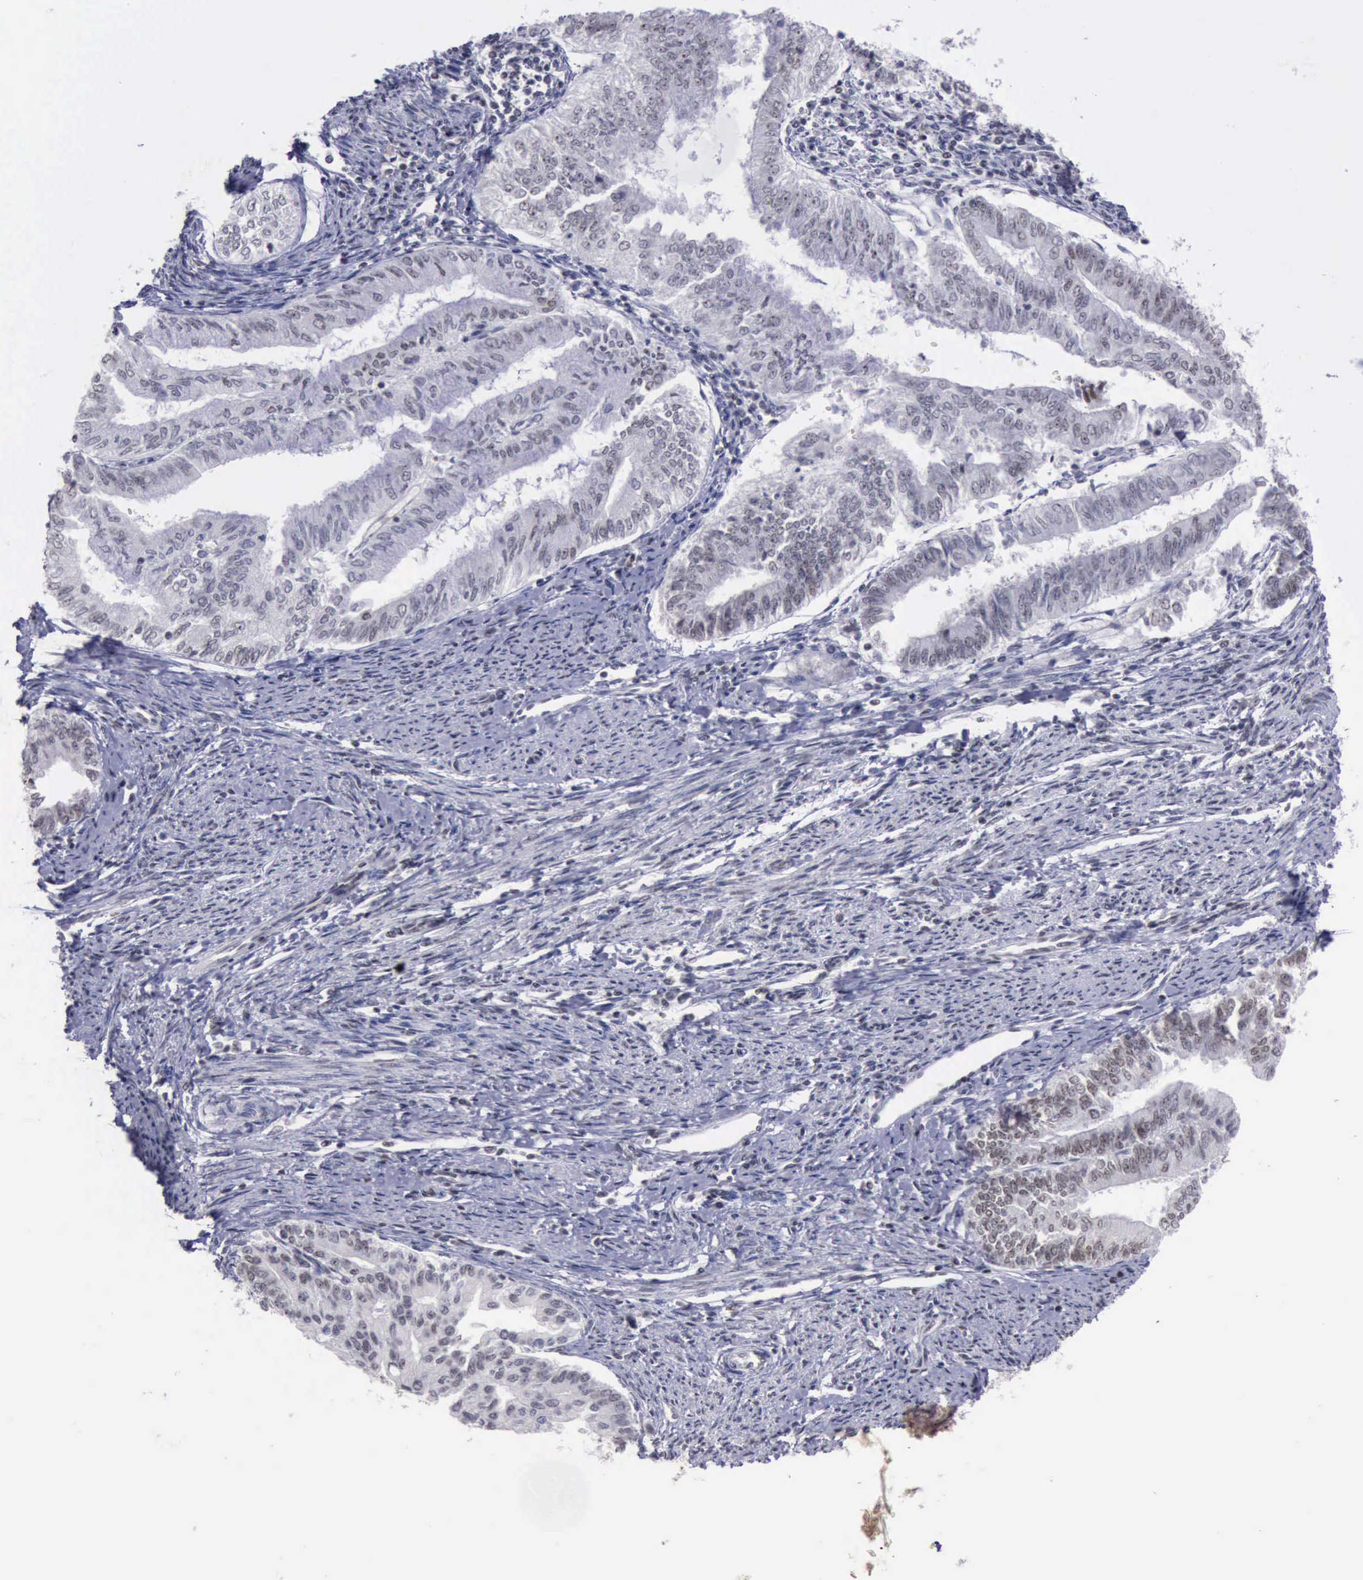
{"staining": {"intensity": "negative", "quantity": "none", "location": "none"}, "tissue": "endometrial cancer", "cell_type": "Tumor cells", "image_type": "cancer", "snomed": [{"axis": "morphology", "description": "Adenocarcinoma, NOS"}, {"axis": "topography", "description": "Endometrium"}], "caption": "Endometrial cancer (adenocarcinoma) was stained to show a protein in brown. There is no significant staining in tumor cells.", "gene": "YY1", "patient": {"sex": "female", "age": 66}}